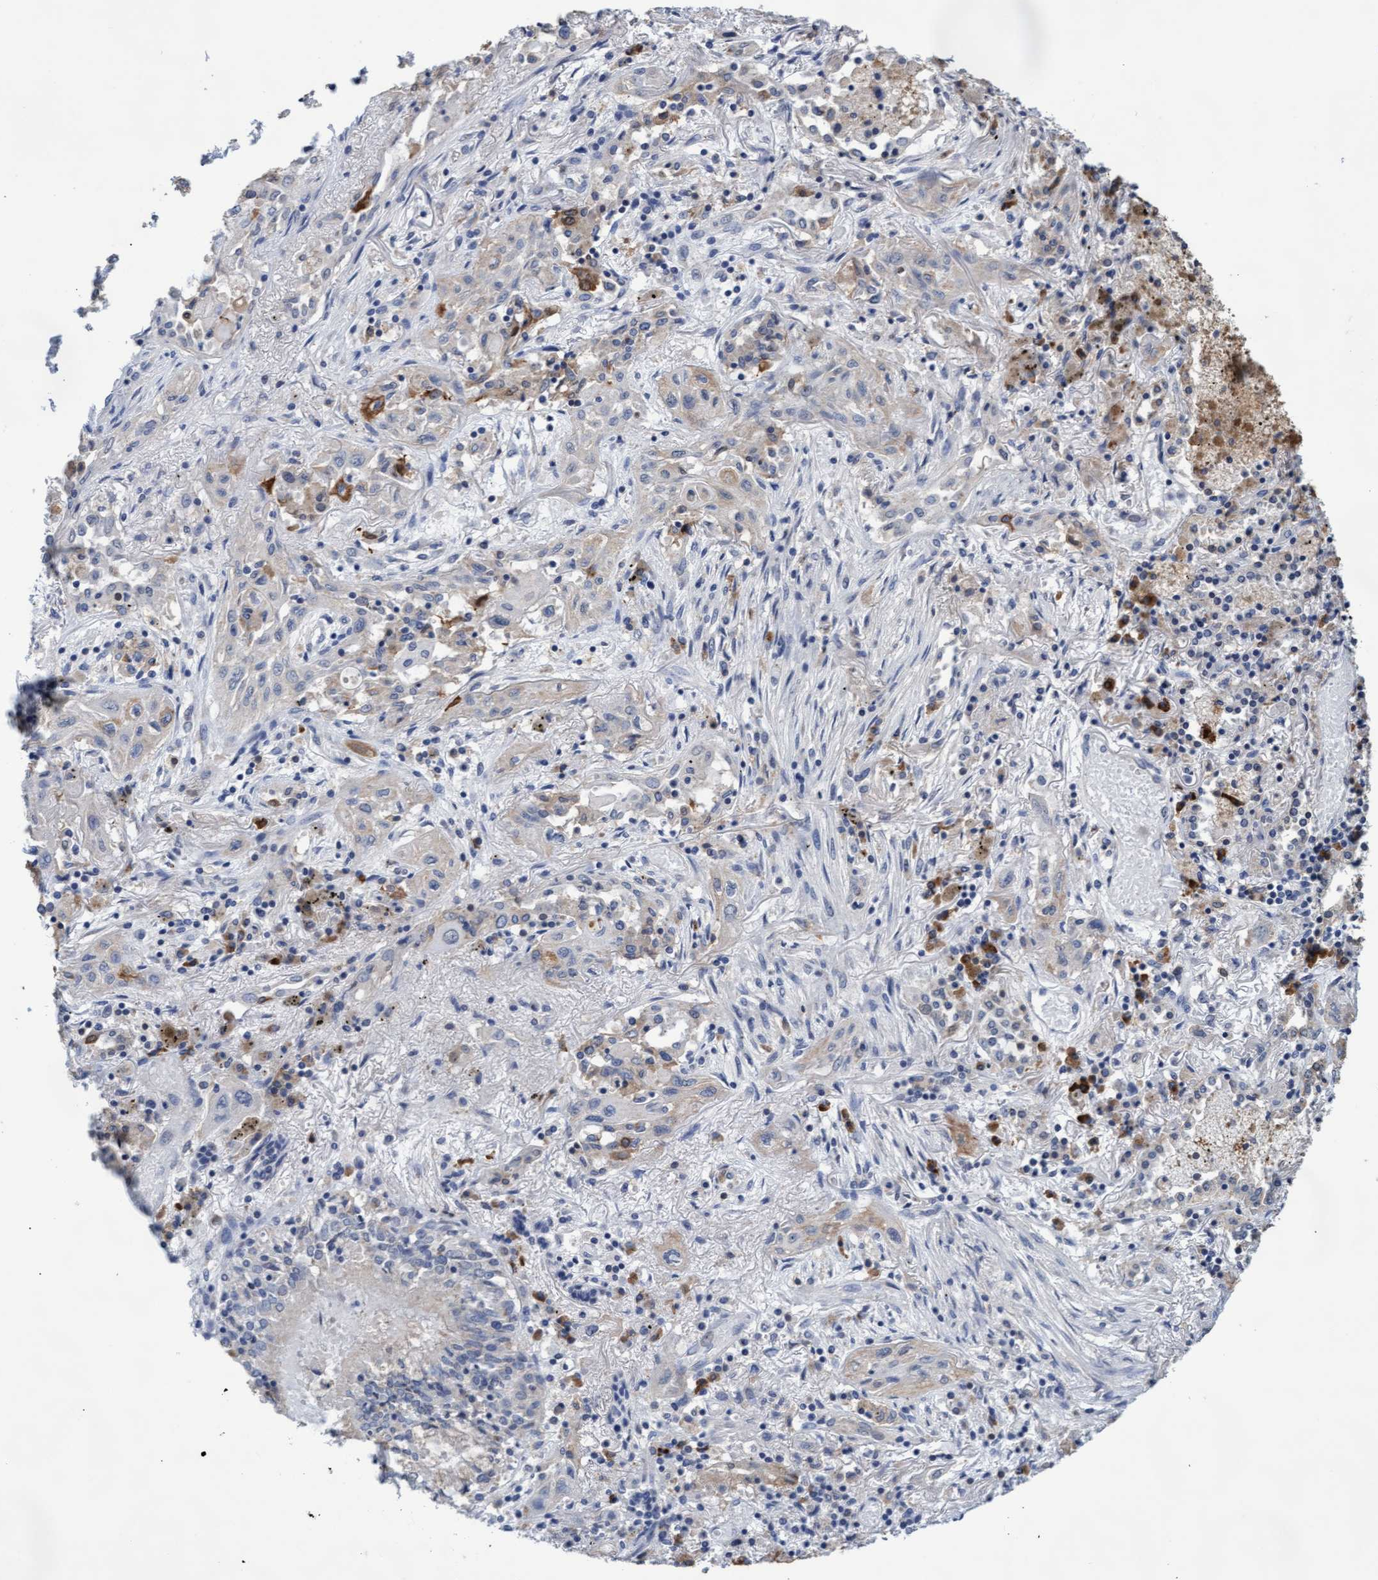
{"staining": {"intensity": "weak", "quantity": "<25%", "location": "cytoplasmic/membranous"}, "tissue": "lung cancer", "cell_type": "Tumor cells", "image_type": "cancer", "snomed": [{"axis": "morphology", "description": "Squamous cell carcinoma, NOS"}, {"axis": "topography", "description": "Lung"}], "caption": "Tumor cells show no significant protein staining in squamous cell carcinoma (lung).", "gene": "GPR39", "patient": {"sex": "female", "age": 47}}